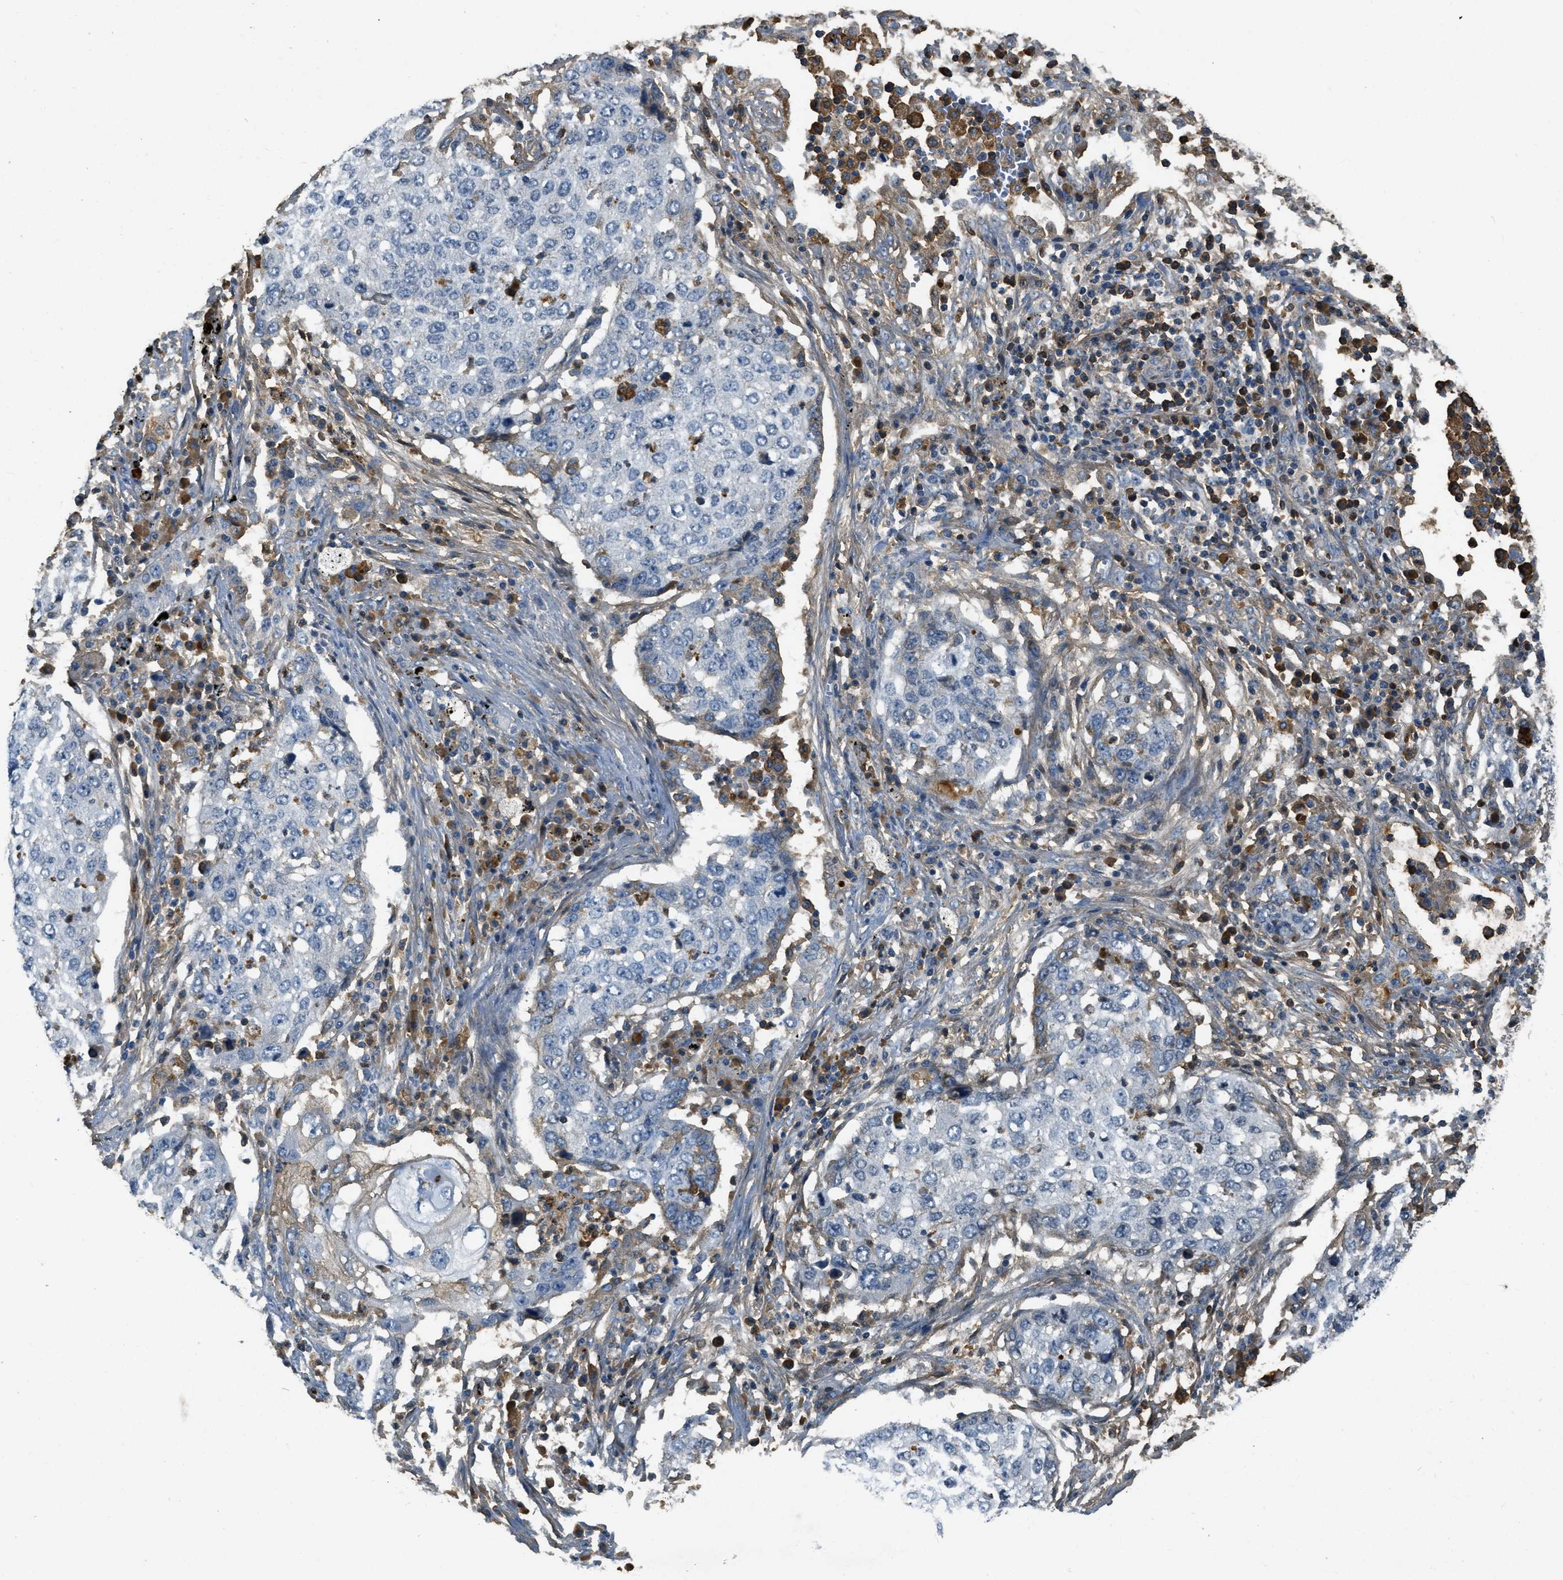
{"staining": {"intensity": "negative", "quantity": "none", "location": "none"}, "tissue": "lung cancer", "cell_type": "Tumor cells", "image_type": "cancer", "snomed": [{"axis": "morphology", "description": "Squamous cell carcinoma, NOS"}, {"axis": "topography", "description": "Lung"}], "caption": "There is no significant staining in tumor cells of squamous cell carcinoma (lung). (DAB immunohistochemistry (IHC) with hematoxylin counter stain).", "gene": "PRTN3", "patient": {"sex": "female", "age": 63}}